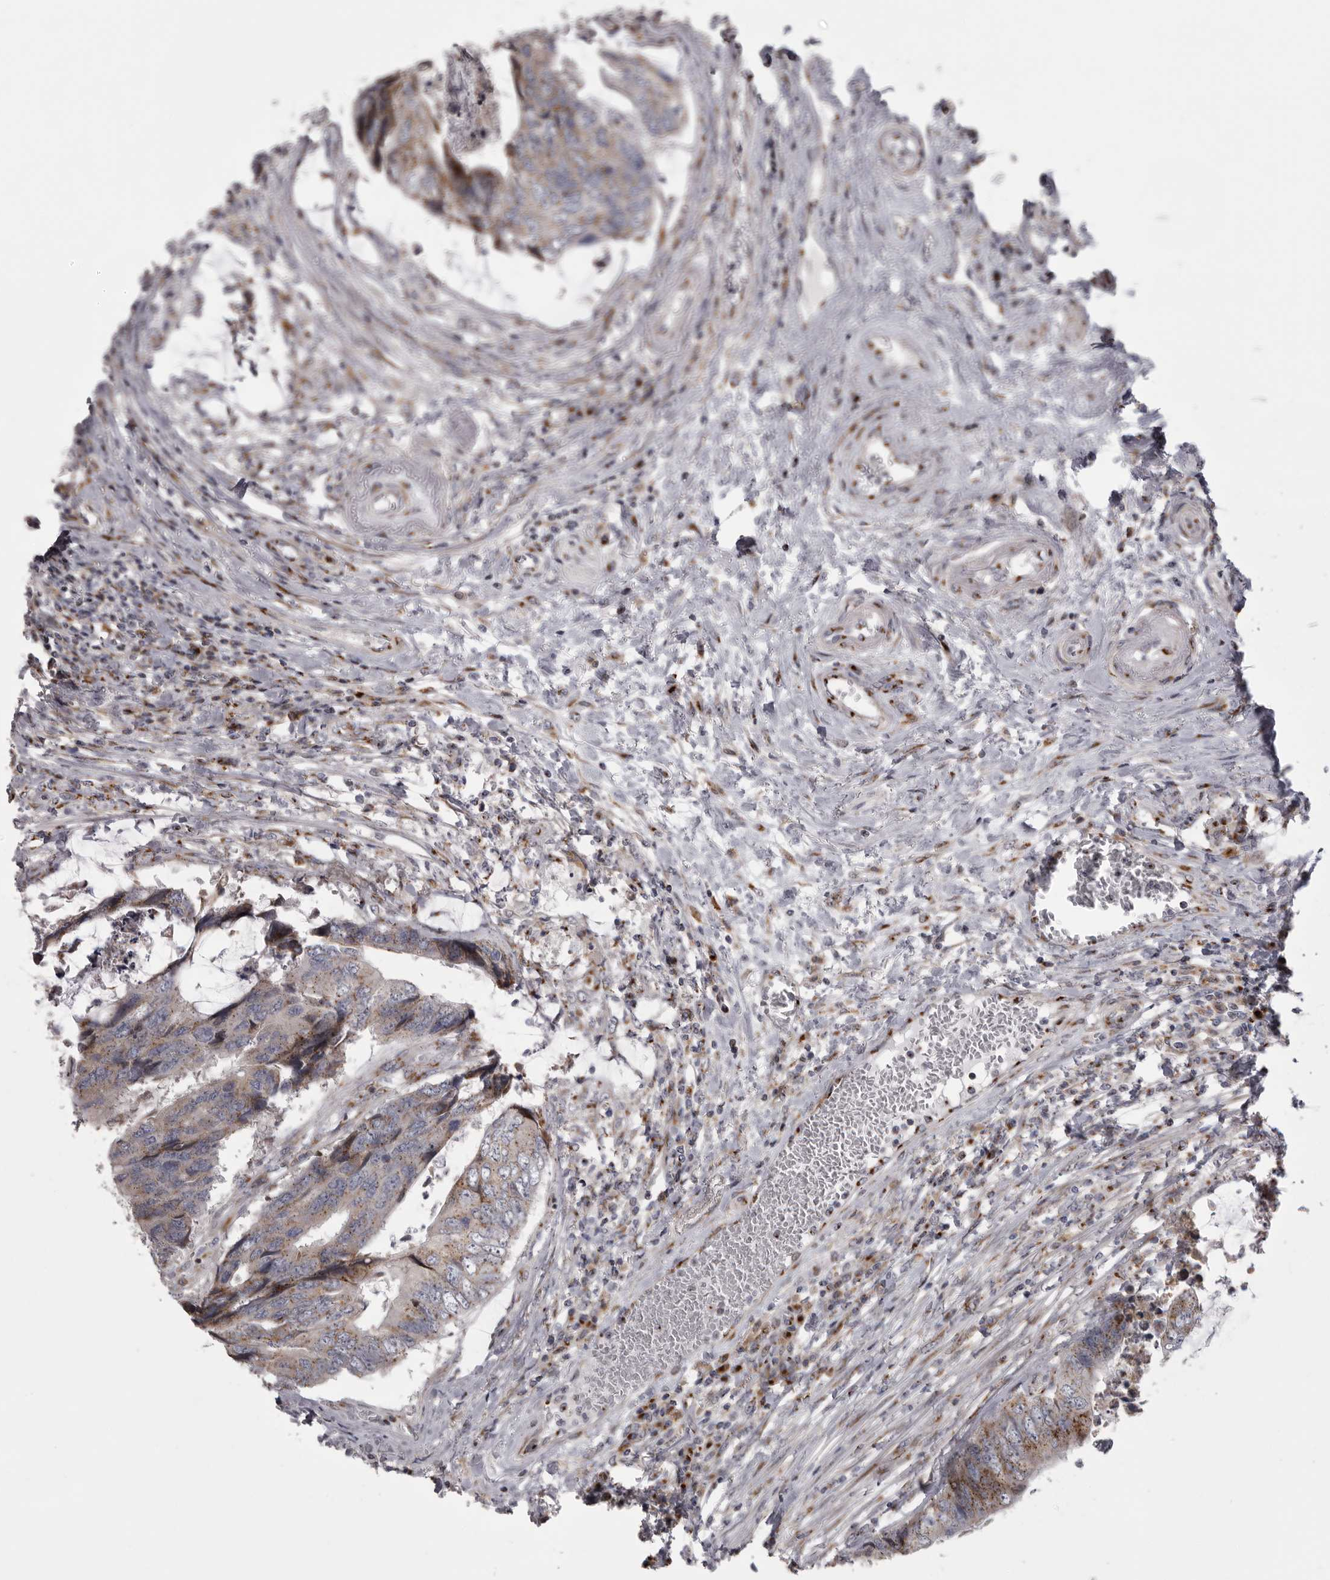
{"staining": {"intensity": "moderate", "quantity": ">75%", "location": "cytoplasmic/membranous"}, "tissue": "colorectal cancer", "cell_type": "Tumor cells", "image_type": "cancer", "snomed": [{"axis": "morphology", "description": "Adenocarcinoma, NOS"}, {"axis": "topography", "description": "Rectum"}], "caption": "Protein expression analysis of colorectal cancer displays moderate cytoplasmic/membranous expression in about >75% of tumor cells. The staining was performed using DAB, with brown indicating positive protein expression. Nuclei are stained blue with hematoxylin.", "gene": "WDR47", "patient": {"sex": "male", "age": 84}}